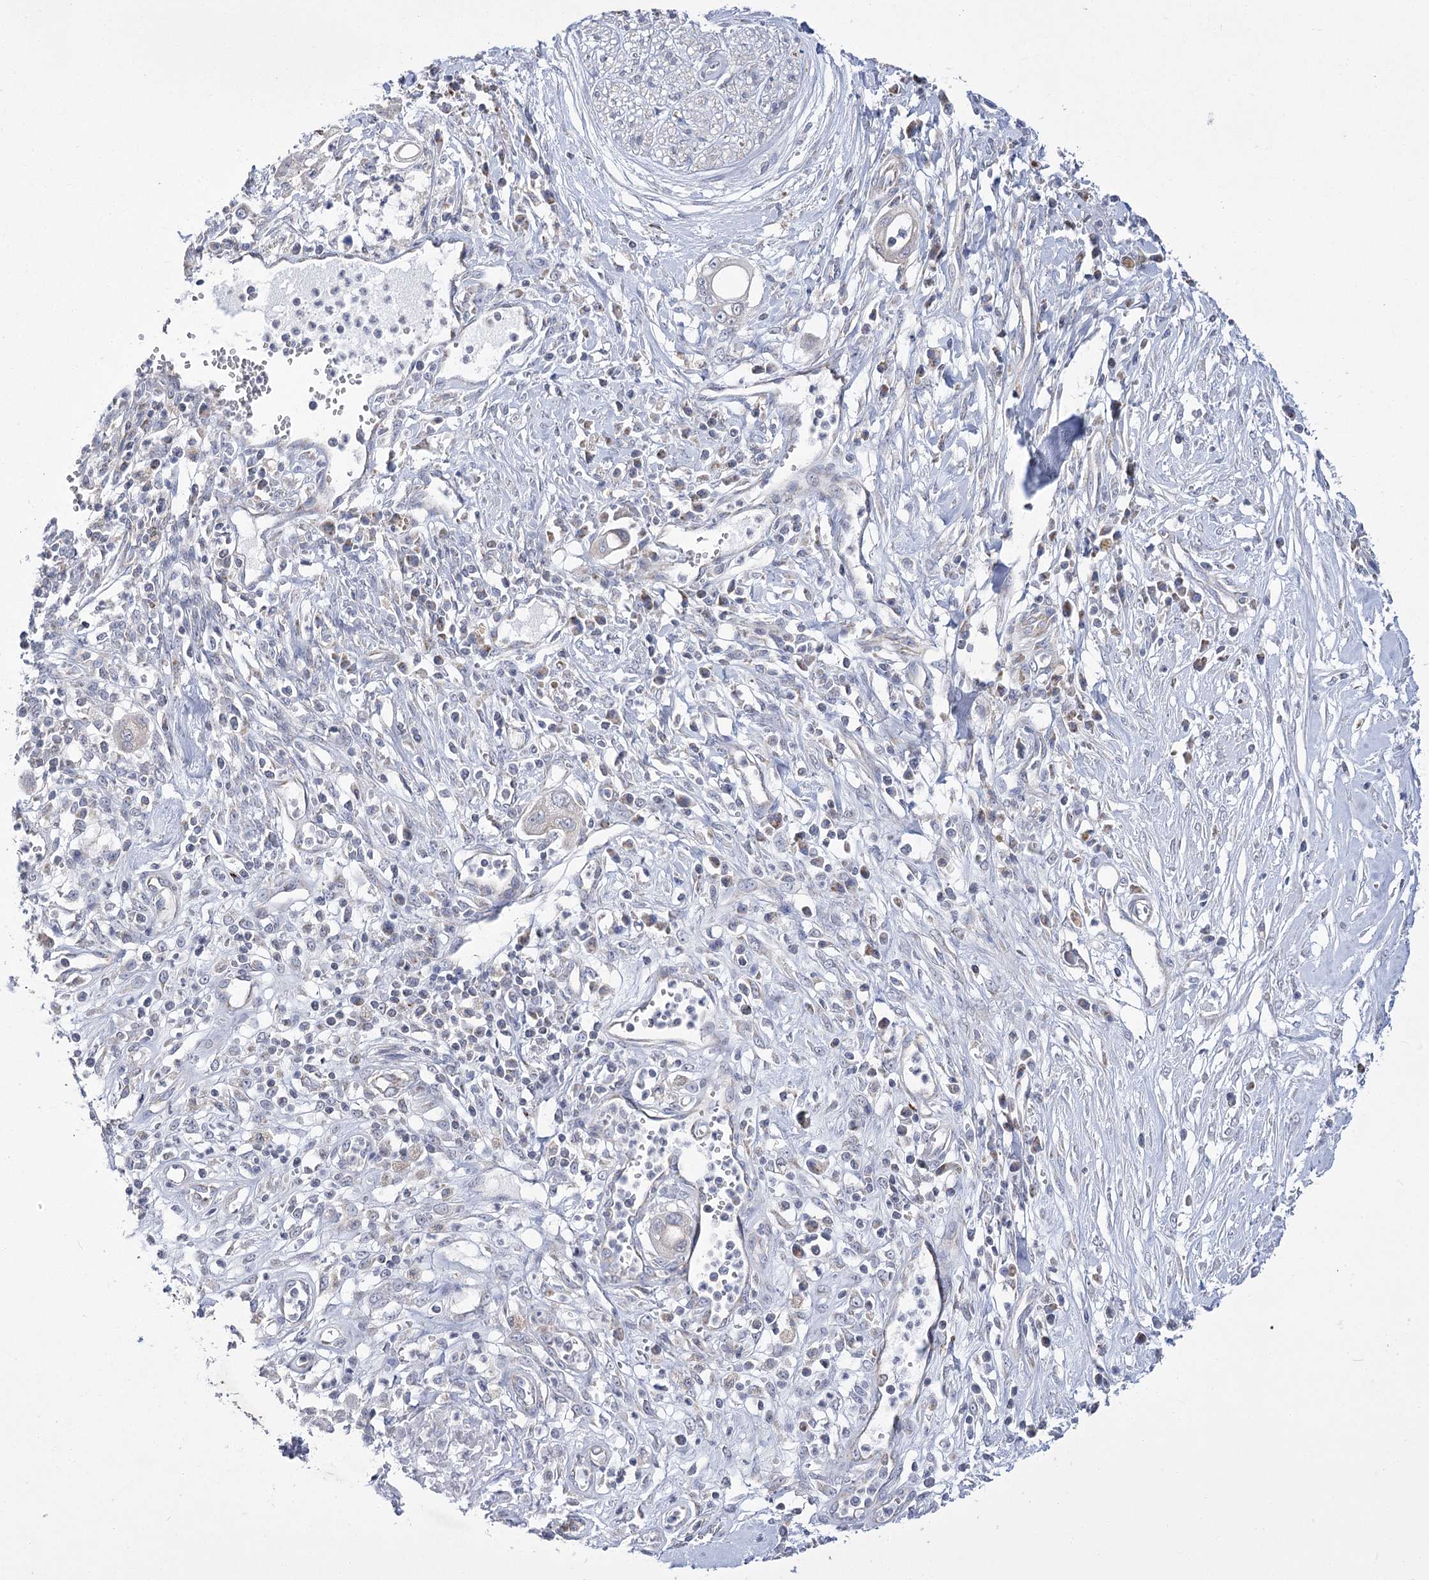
{"staining": {"intensity": "negative", "quantity": "none", "location": "none"}, "tissue": "pancreatic cancer", "cell_type": "Tumor cells", "image_type": "cancer", "snomed": [{"axis": "morphology", "description": "Adenocarcinoma, NOS"}, {"axis": "topography", "description": "Pancreas"}], "caption": "This is an immunohistochemistry (IHC) photomicrograph of human adenocarcinoma (pancreatic). There is no staining in tumor cells.", "gene": "PDHB", "patient": {"sex": "male", "age": 68}}